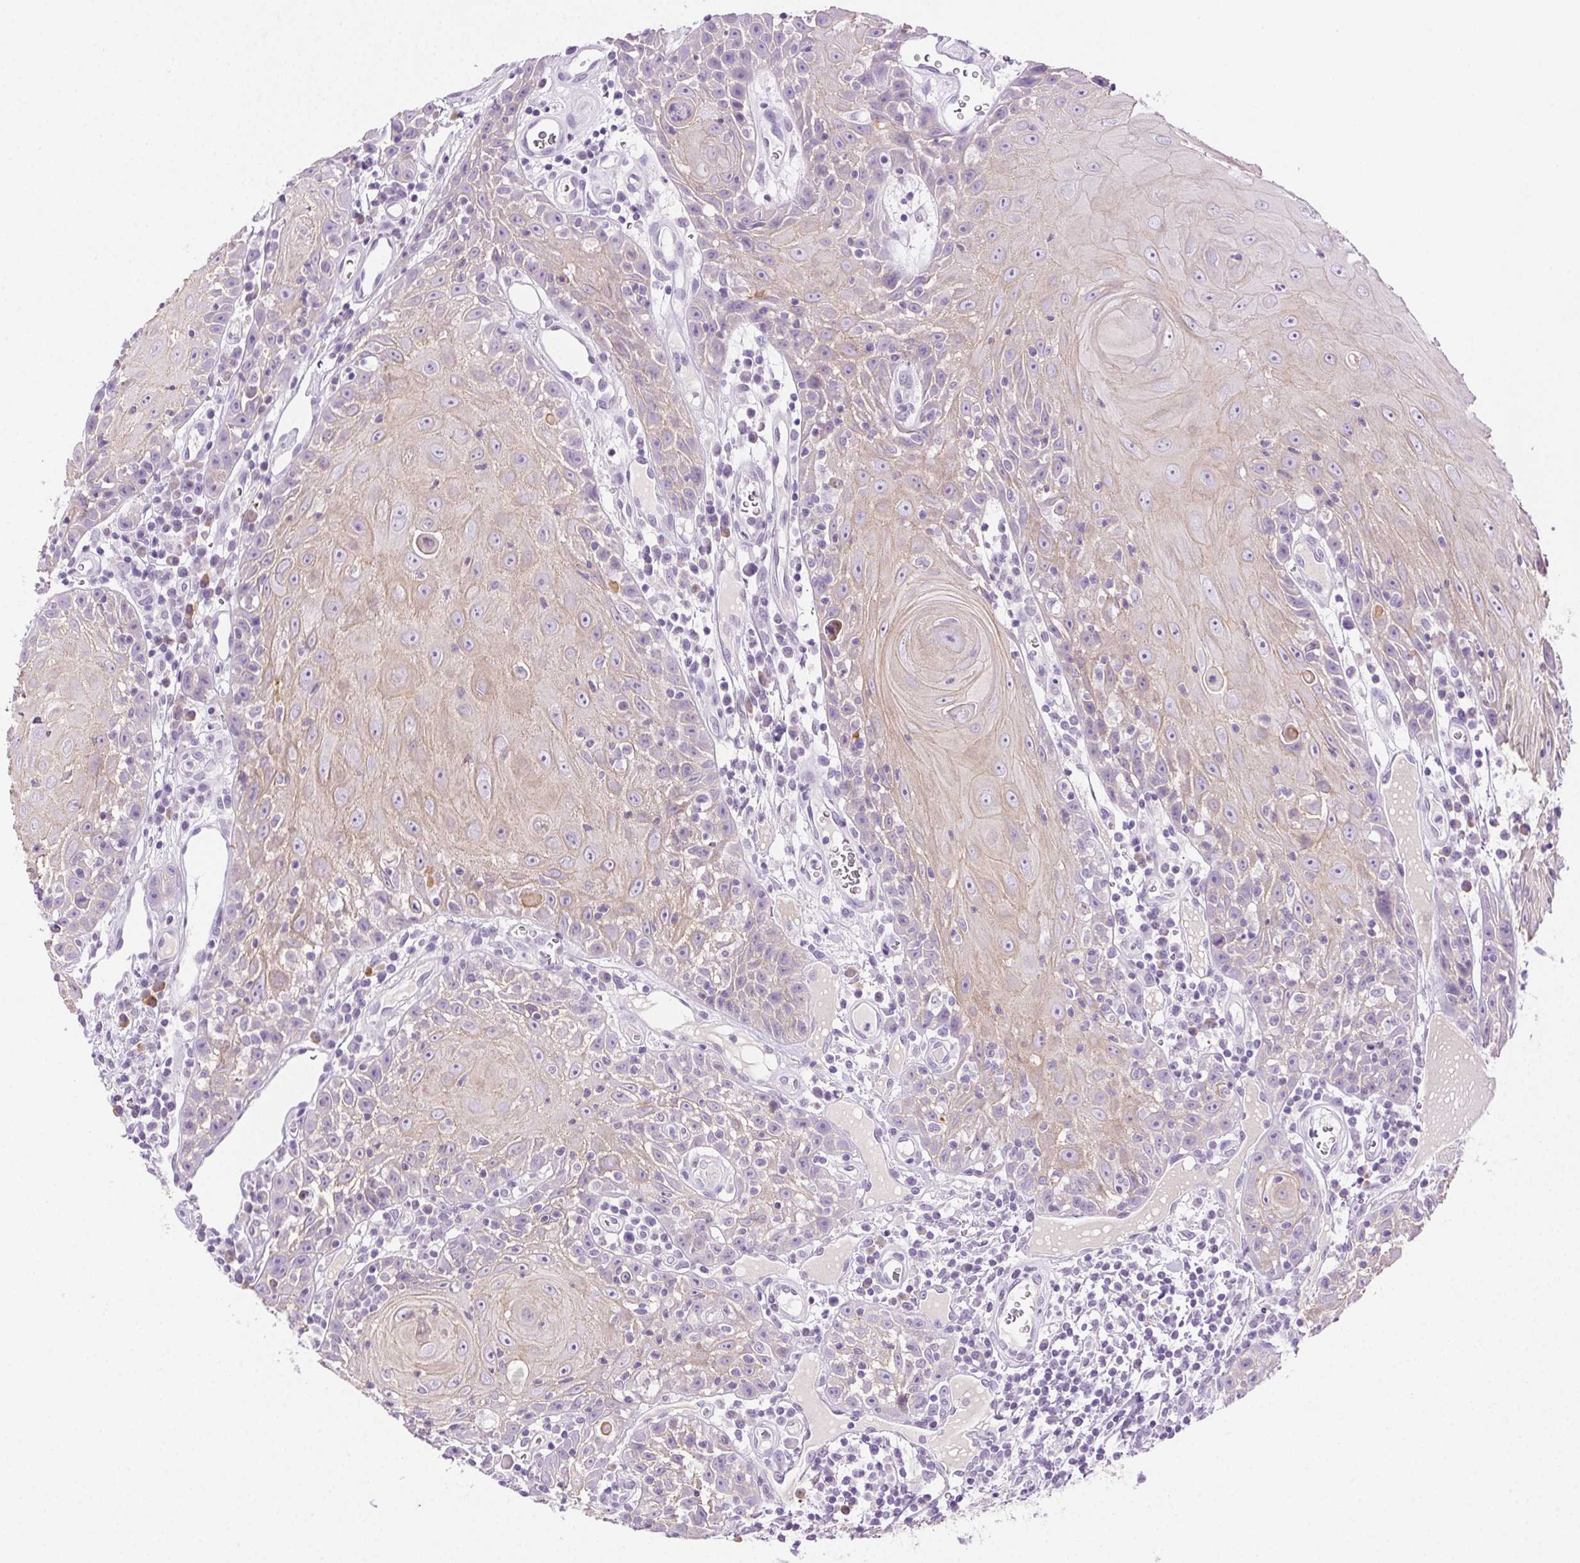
{"staining": {"intensity": "weak", "quantity": "<25%", "location": "cytoplasmic/membranous"}, "tissue": "head and neck cancer", "cell_type": "Tumor cells", "image_type": "cancer", "snomed": [{"axis": "morphology", "description": "Squamous cell carcinoma, NOS"}, {"axis": "topography", "description": "Head-Neck"}], "caption": "This is an immunohistochemistry (IHC) micrograph of head and neck squamous cell carcinoma. There is no positivity in tumor cells.", "gene": "CLDN10", "patient": {"sex": "male", "age": 52}}